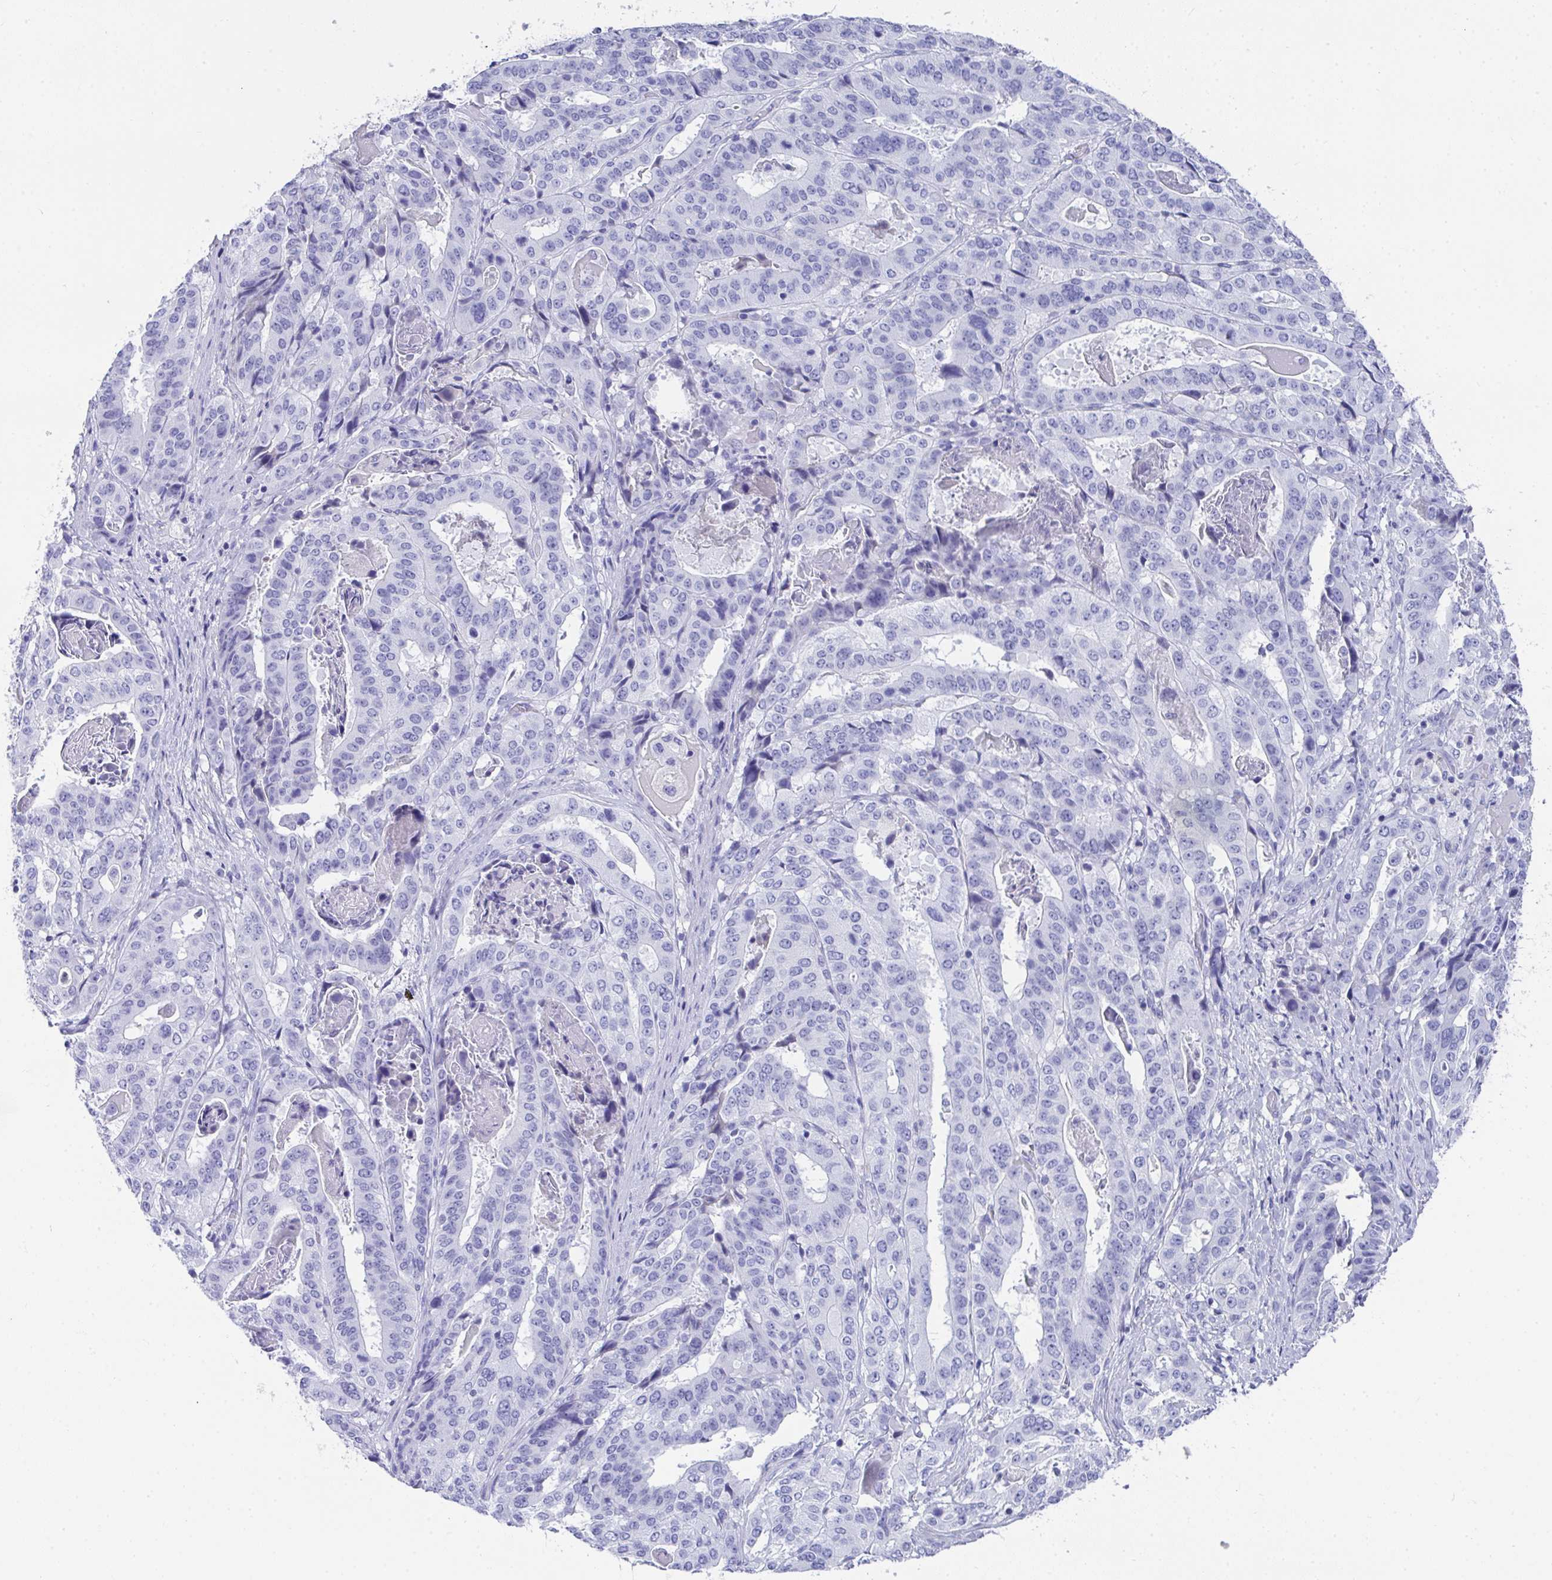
{"staining": {"intensity": "negative", "quantity": "none", "location": "none"}, "tissue": "stomach cancer", "cell_type": "Tumor cells", "image_type": "cancer", "snomed": [{"axis": "morphology", "description": "Adenocarcinoma, NOS"}, {"axis": "topography", "description": "Stomach"}], "caption": "This is an IHC image of stomach cancer. There is no positivity in tumor cells.", "gene": "COA5", "patient": {"sex": "male", "age": 48}}